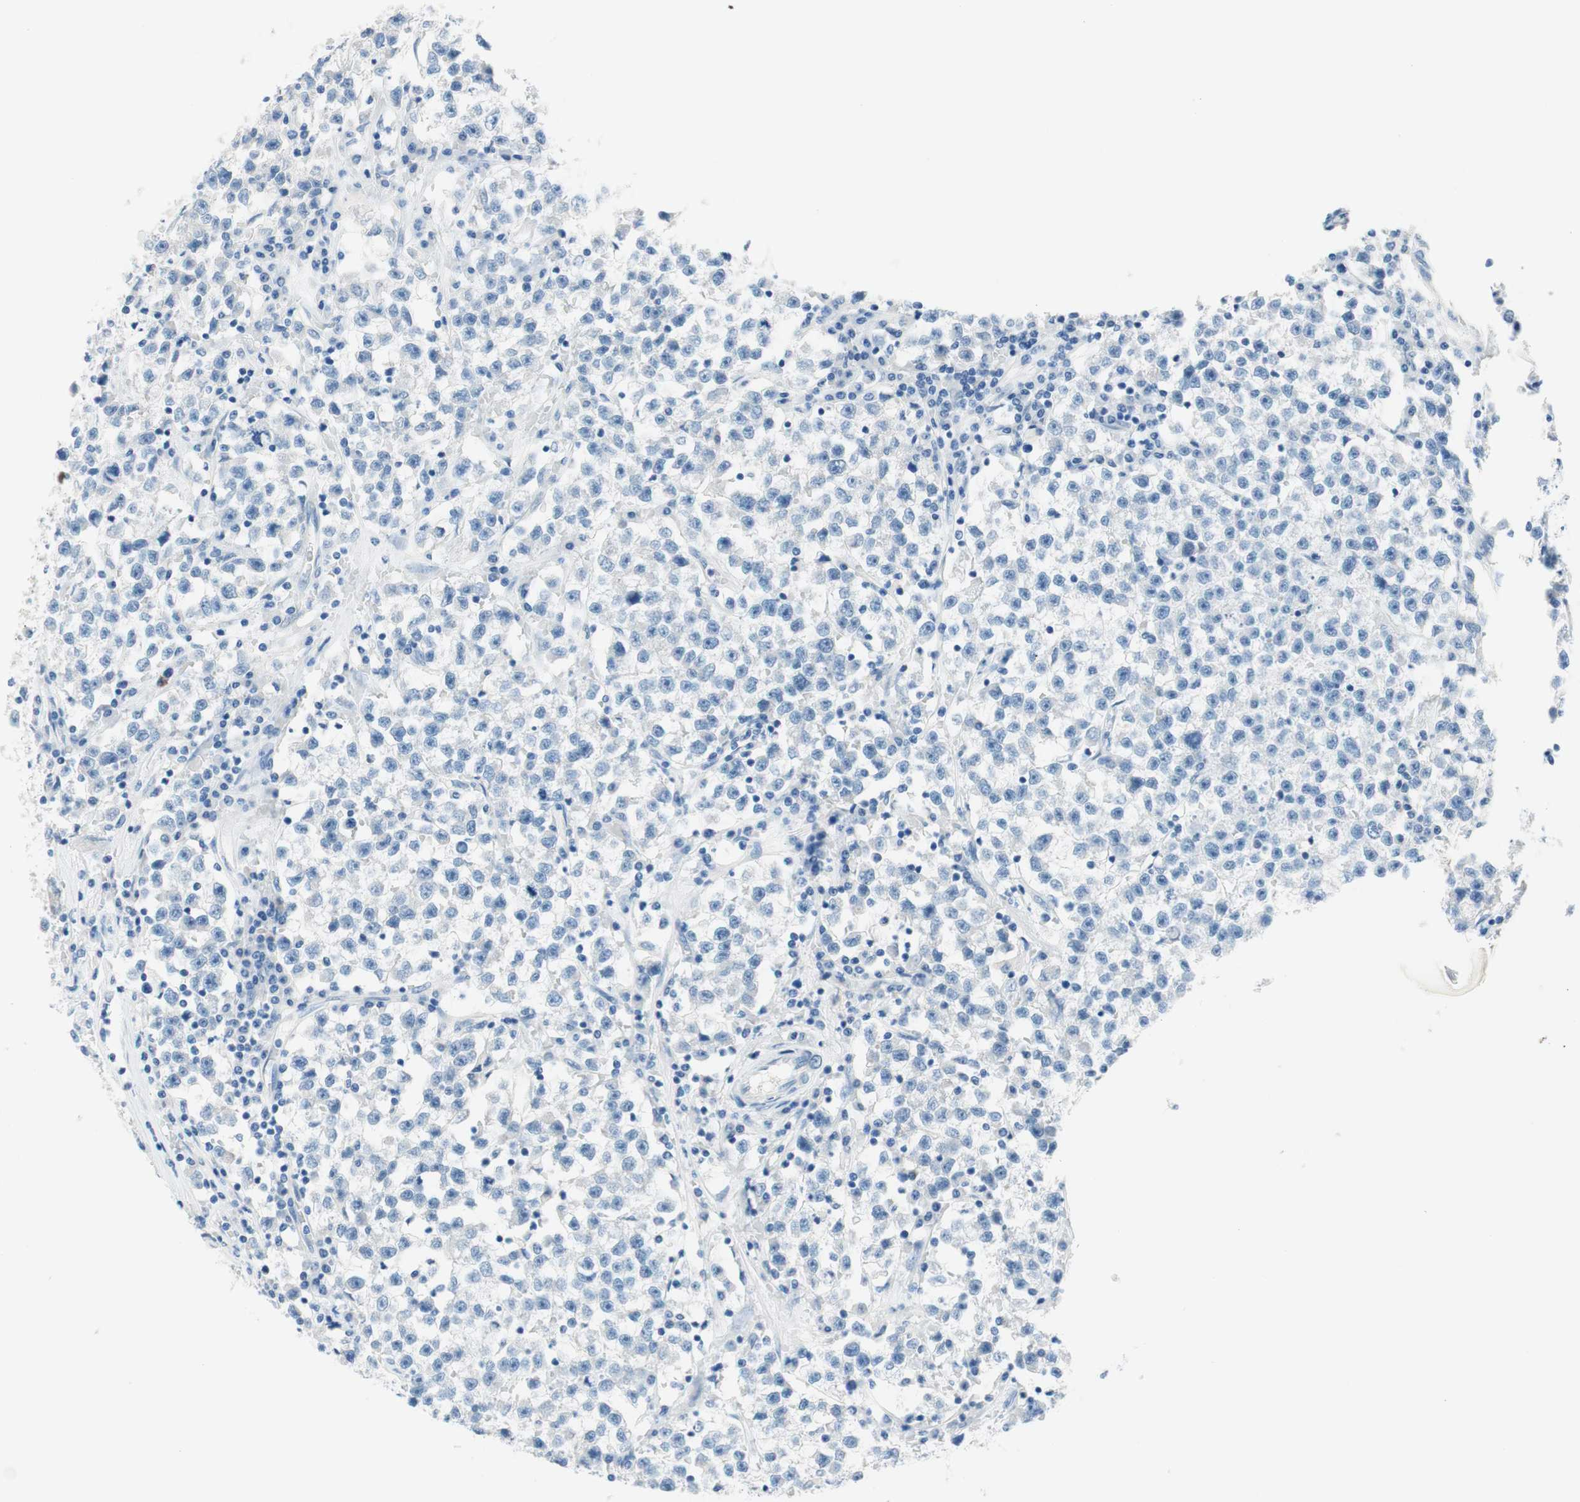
{"staining": {"intensity": "negative", "quantity": "none", "location": "none"}, "tissue": "testis cancer", "cell_type": "Tumor cells", "image_type": "cancer", "snomed": [{"axis": "morphology", "description": "Seminoma, NOS"}, {"axis": "topography", "description": "Testis"}], "caption": "A high-resolution micrograph shows IHC staining of seminoma (testis), which demonstrates no significant expression in tumor cells. Nuclei are stained in blue.", "gene": "PASD1", "patient": {"sex": "male", "age": 22}}